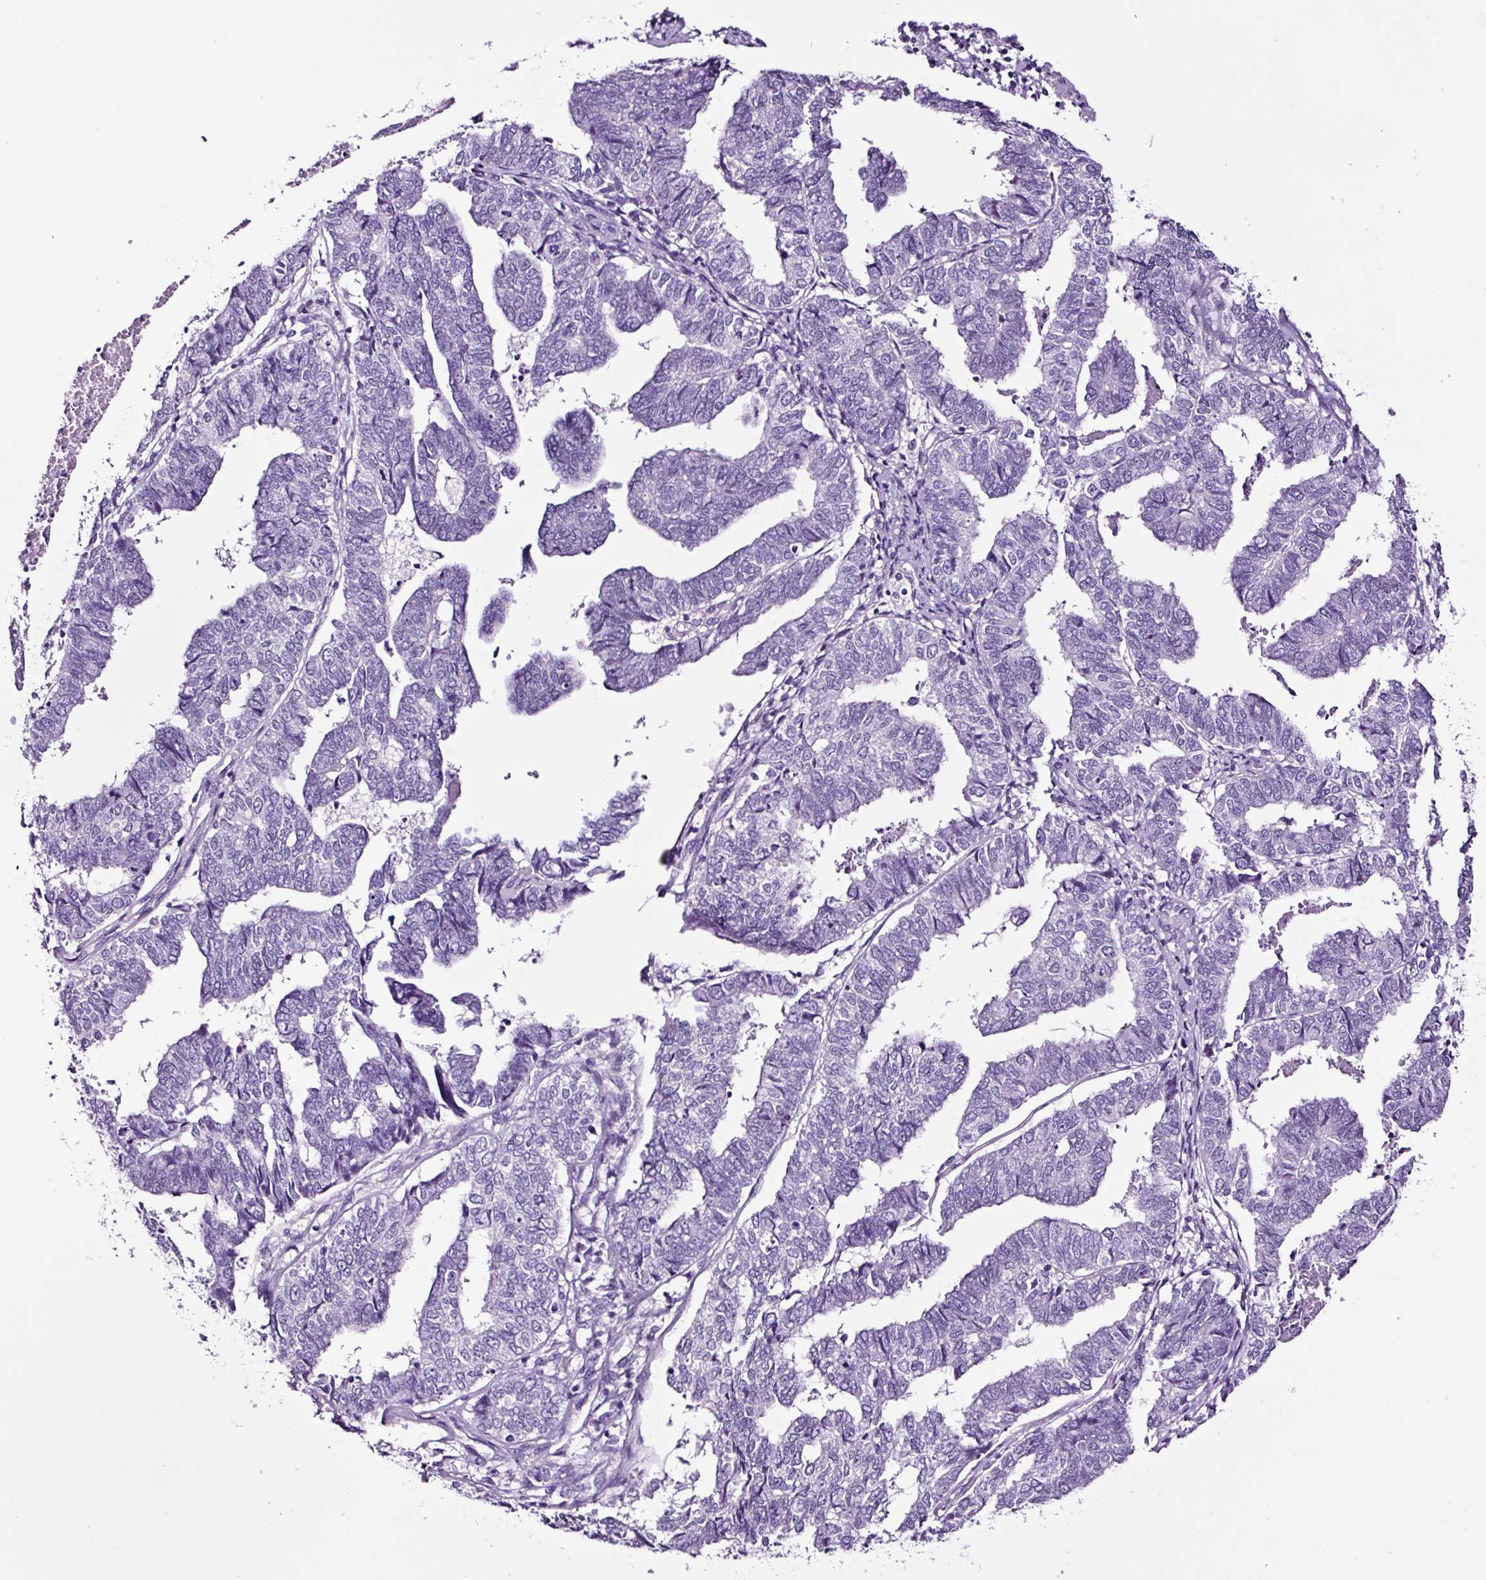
{"staining": {"intensity": "negative", "quantity": "none", "location": "none"}, "tissue": "endometrial cancer", "cell_type": "Tumor cells", "image_type": "cancer", "snomed": [{"axis": "morphology", "description": "Adenocarcinoma, NOS"}, {"axis": "topography", "description": "Endometrium"}], "caption": "High power microscopy image of an IHC photomicrograph of endometrial cancer (adenocarcinoma), revealing no significant positivity in tumor cells.", "gene": "FBXL7", "patient": {"sex": "female", "age": 73}}